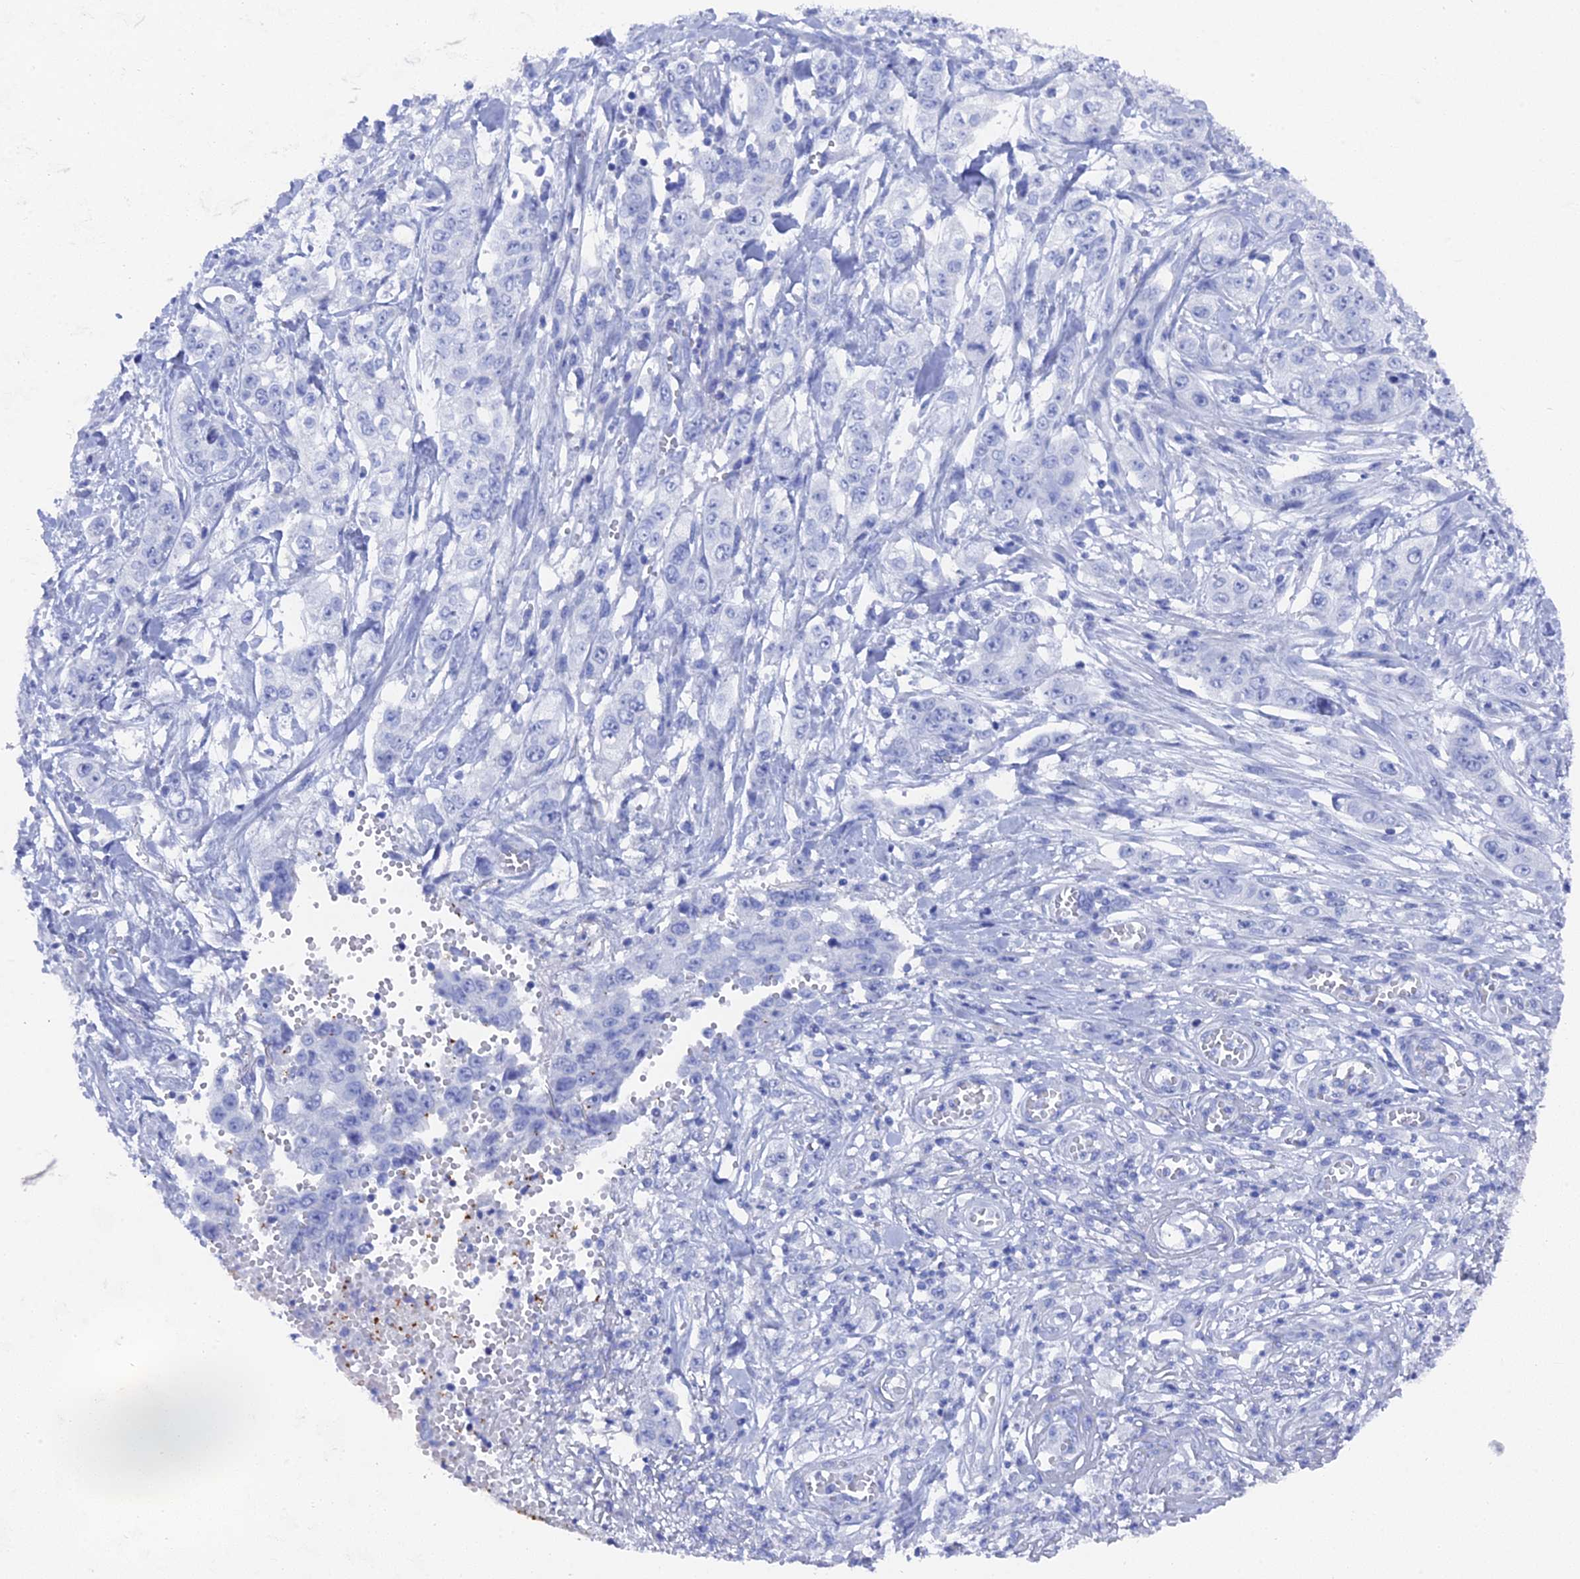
{"staining": {"intensity": "negative", "quantity": "none", "location": "none"}, "tissue": "stomach cancer", "cell_type": "Tumor cells", "image_type": "cancer", "snomed": [{"axis": "morphology", "description": "Adenocarcinoma, NOS"}, {"axis": "topography", "description": "Stomach, upper"}], "caption": "This is a histopathology image of immunohistochemistry (IHC) staining of stomach cancer, which shows no positivity in tumor cells. (DAB (3,3'-diaminobenzidine) IHC with hematoxylin counter stain).", "gene": "ENPP3", "patient": {"sex": "male", "age": 62}}